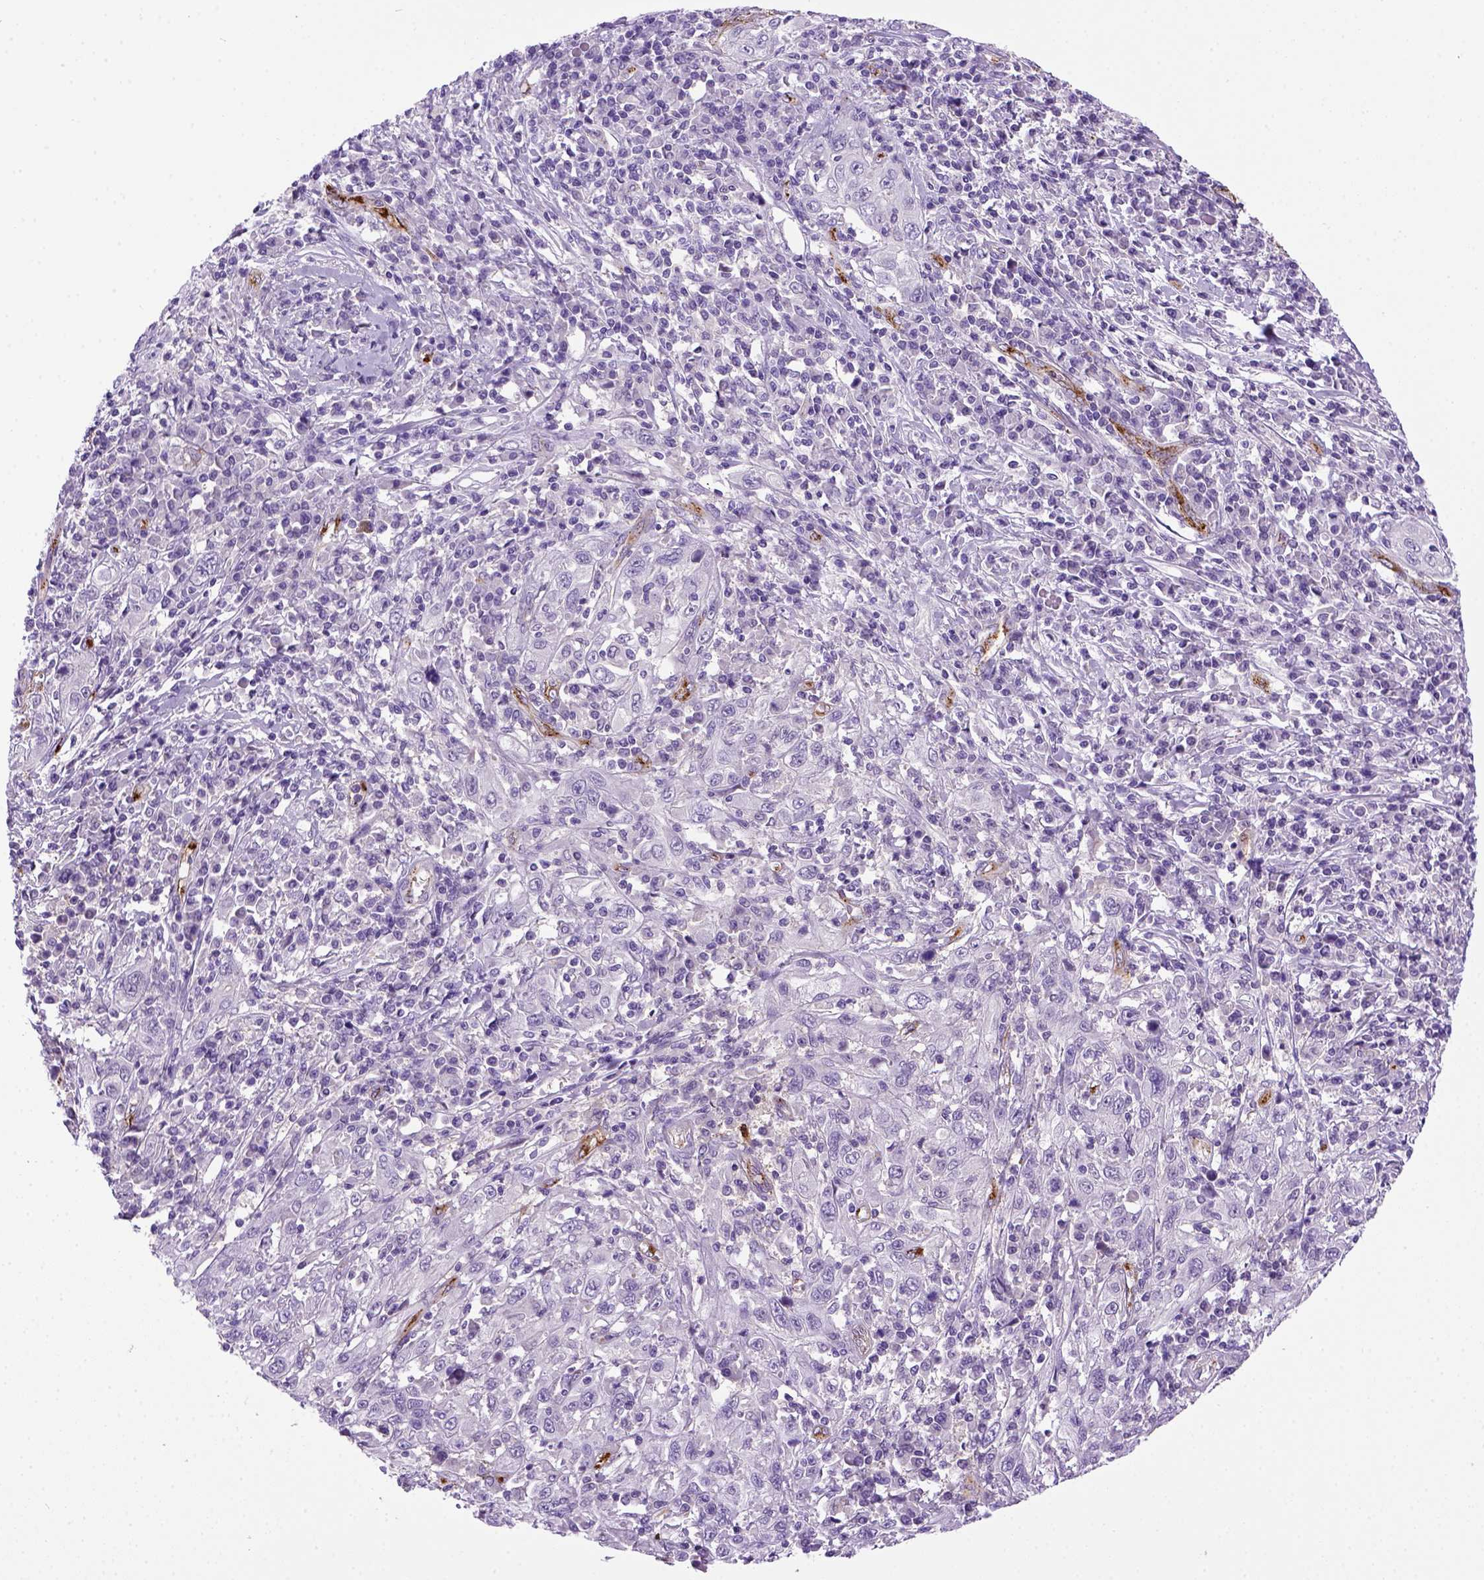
{"staining": {"intensity": "negative", "quantity": "none", "location": "none"}, "tissue": "cervical cancer", "cell_type": "Tumor cells", "image_type": "cancer", "snomed": [{"axis": "morphology", "description": "Squamous cell carcinoma, NOS"}, {"axis": "topography", "description": "Cervix"}], "caption": "A histopathology image of human cervical squamous cell carcinoma is negative for staining in tumor cells.", "gene": "VWF", "patient": {"sex": "female", "age": 46}}